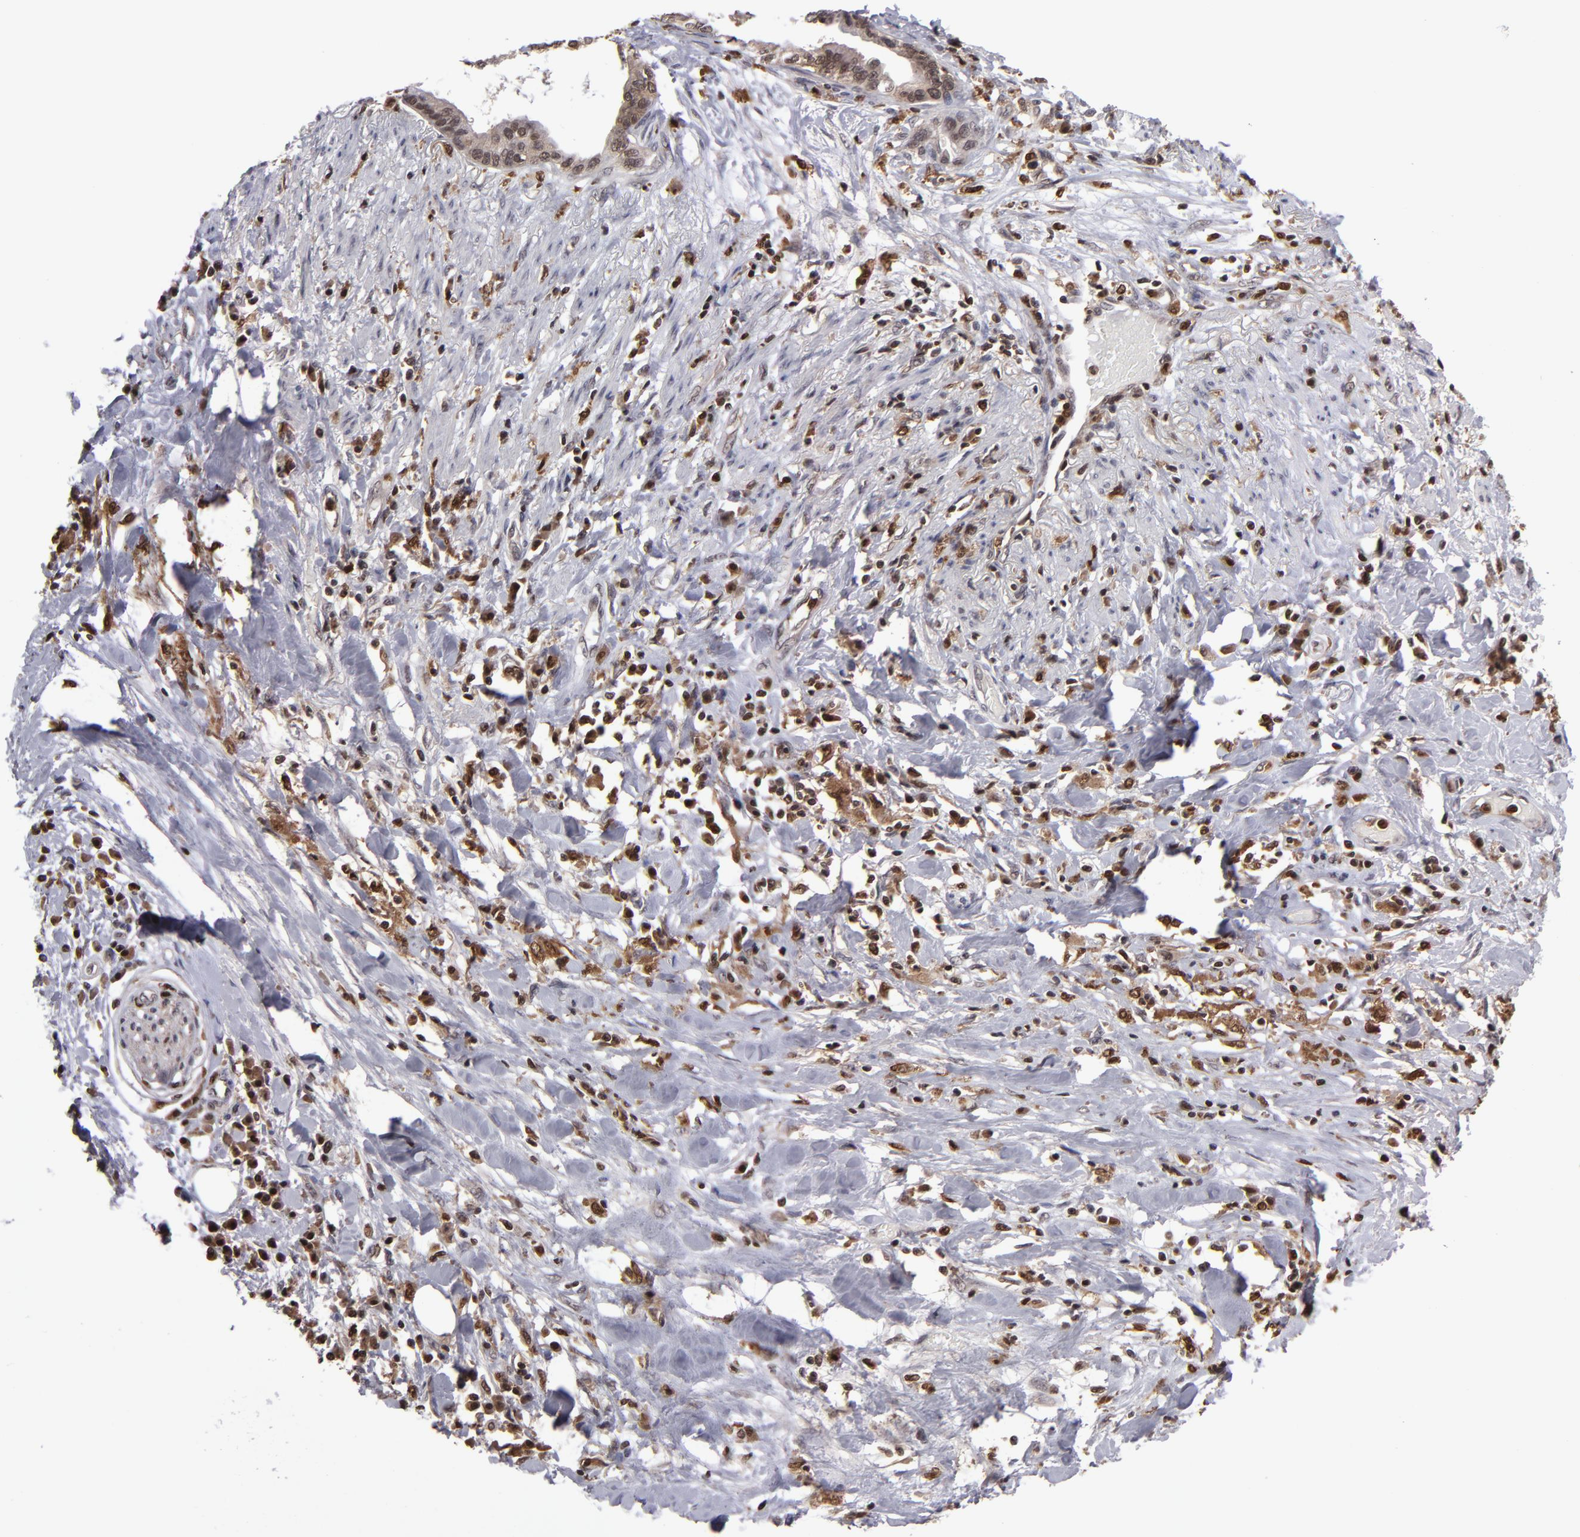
{"staining": {"intensity": "moderate", "quantity": ">75%", "location": "cytoplasmic/membranous,nuclear"}, "tissue": "pancreatic cancer", "cell_type": "Tumor cells", "image_type": "cancer", "snomed": [{"axis": "morphology", "description": "Adenocarcinoma, NOS"}, {"axis": "topography", "description": "Pancreas"}], "caption": "Protein analysis of adenocarcinoma (pancreatic) tissue shows moderate cytoplasmic/membranous and nuclear positivity in about >75% of tumor cells.", "gene": "GRB2", "patient": {"sex": "female", "age": 64}}